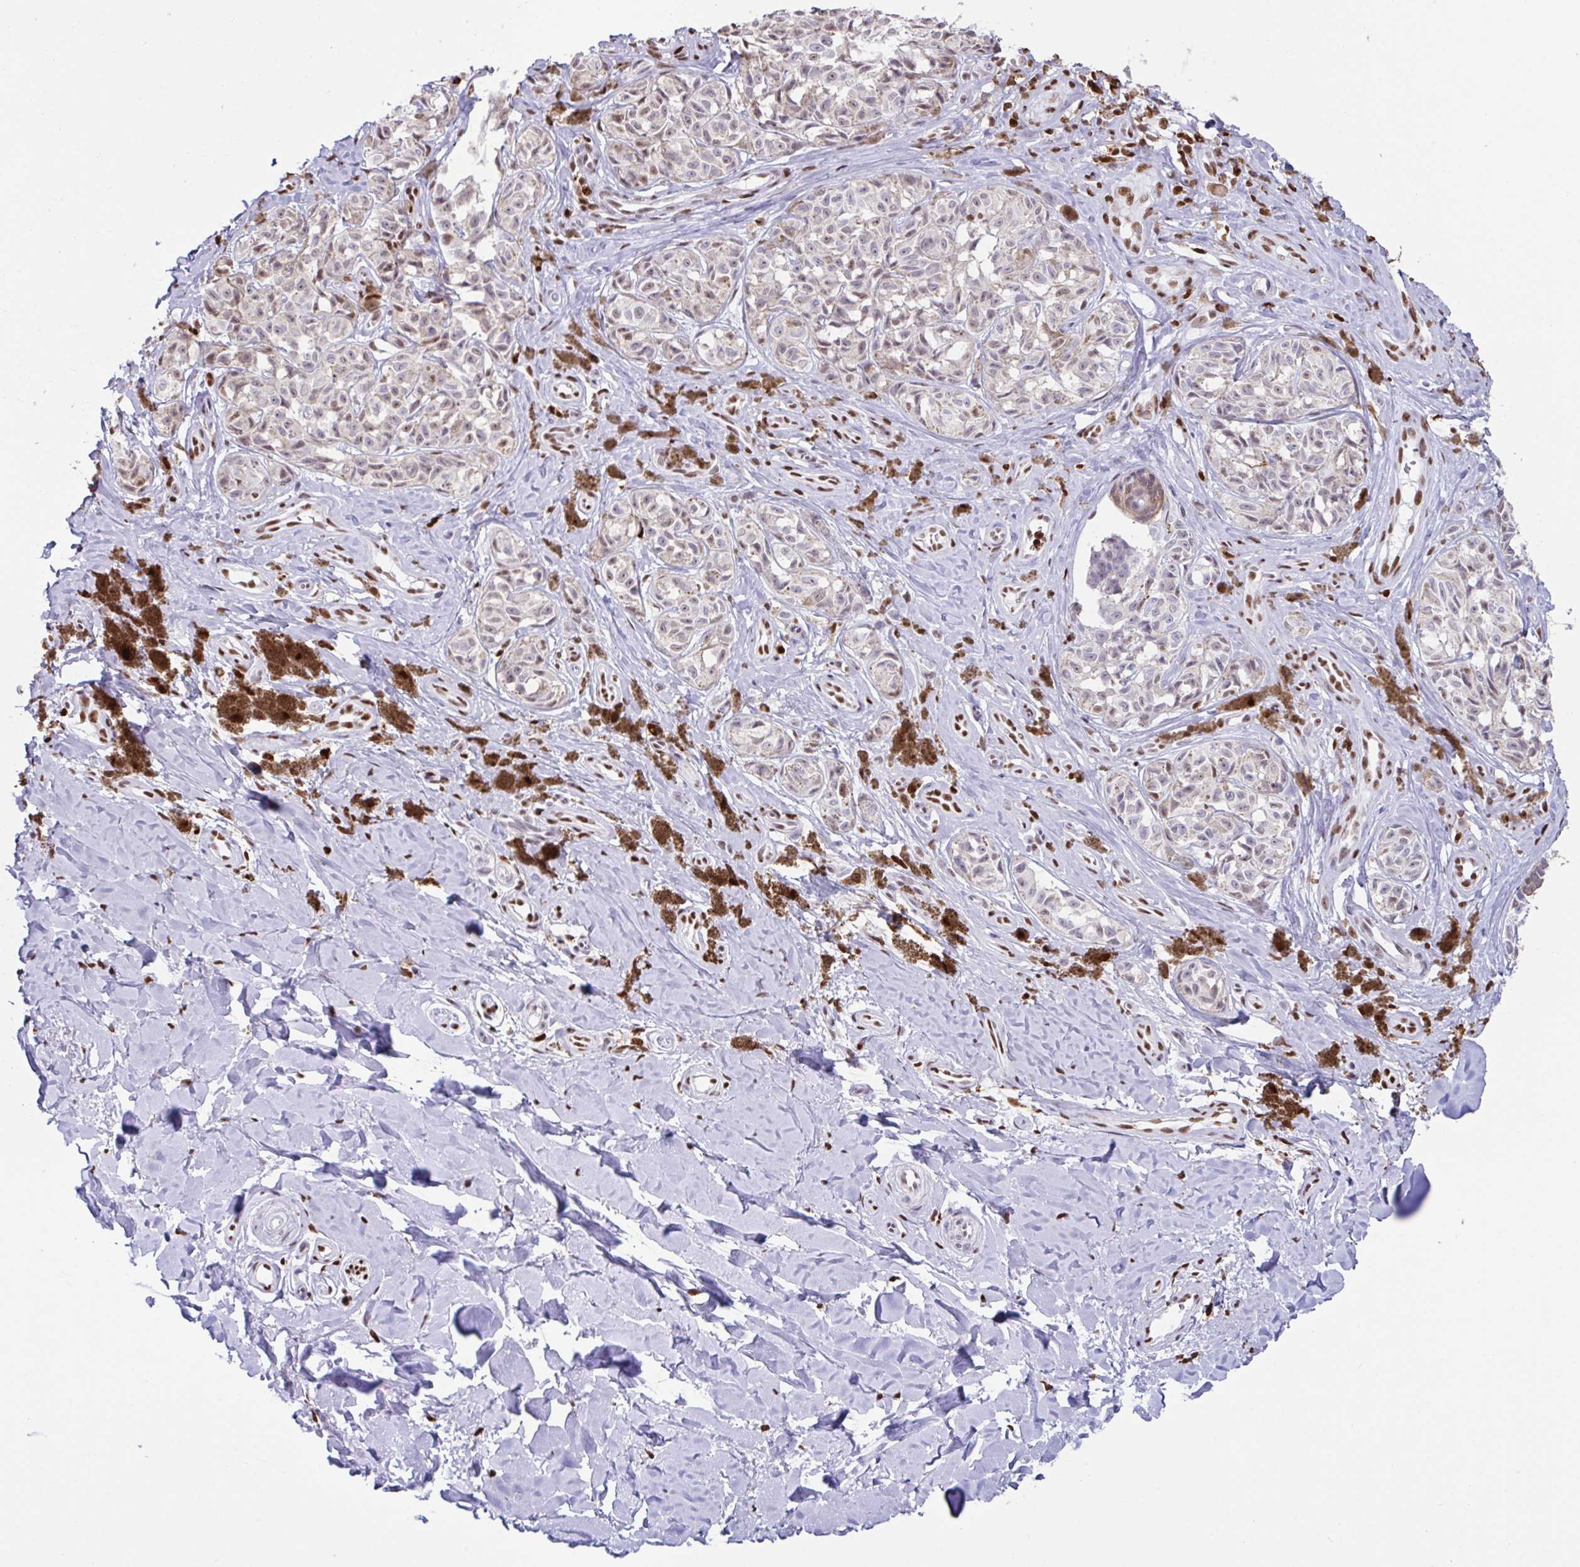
{"staining": {"intensity": "weak", "quantity": "25%-75%", "location": "nuclear"}, "tissue": "melanoma", "cell_type": "Tumor cells", "image_type": "cancer", "snomed": [{"axis": "morphology", "description": "Malignant melanoma, NOS"}, {"axis": "topography", "description": "Skin"}], "caption": "Protein analysis of melanoma tissue demonstrates weak nuclear staining in about 25%-75% of tumor cells.", "gene": "BTBD10", "patient": {"sex": "female", "age": 65}}